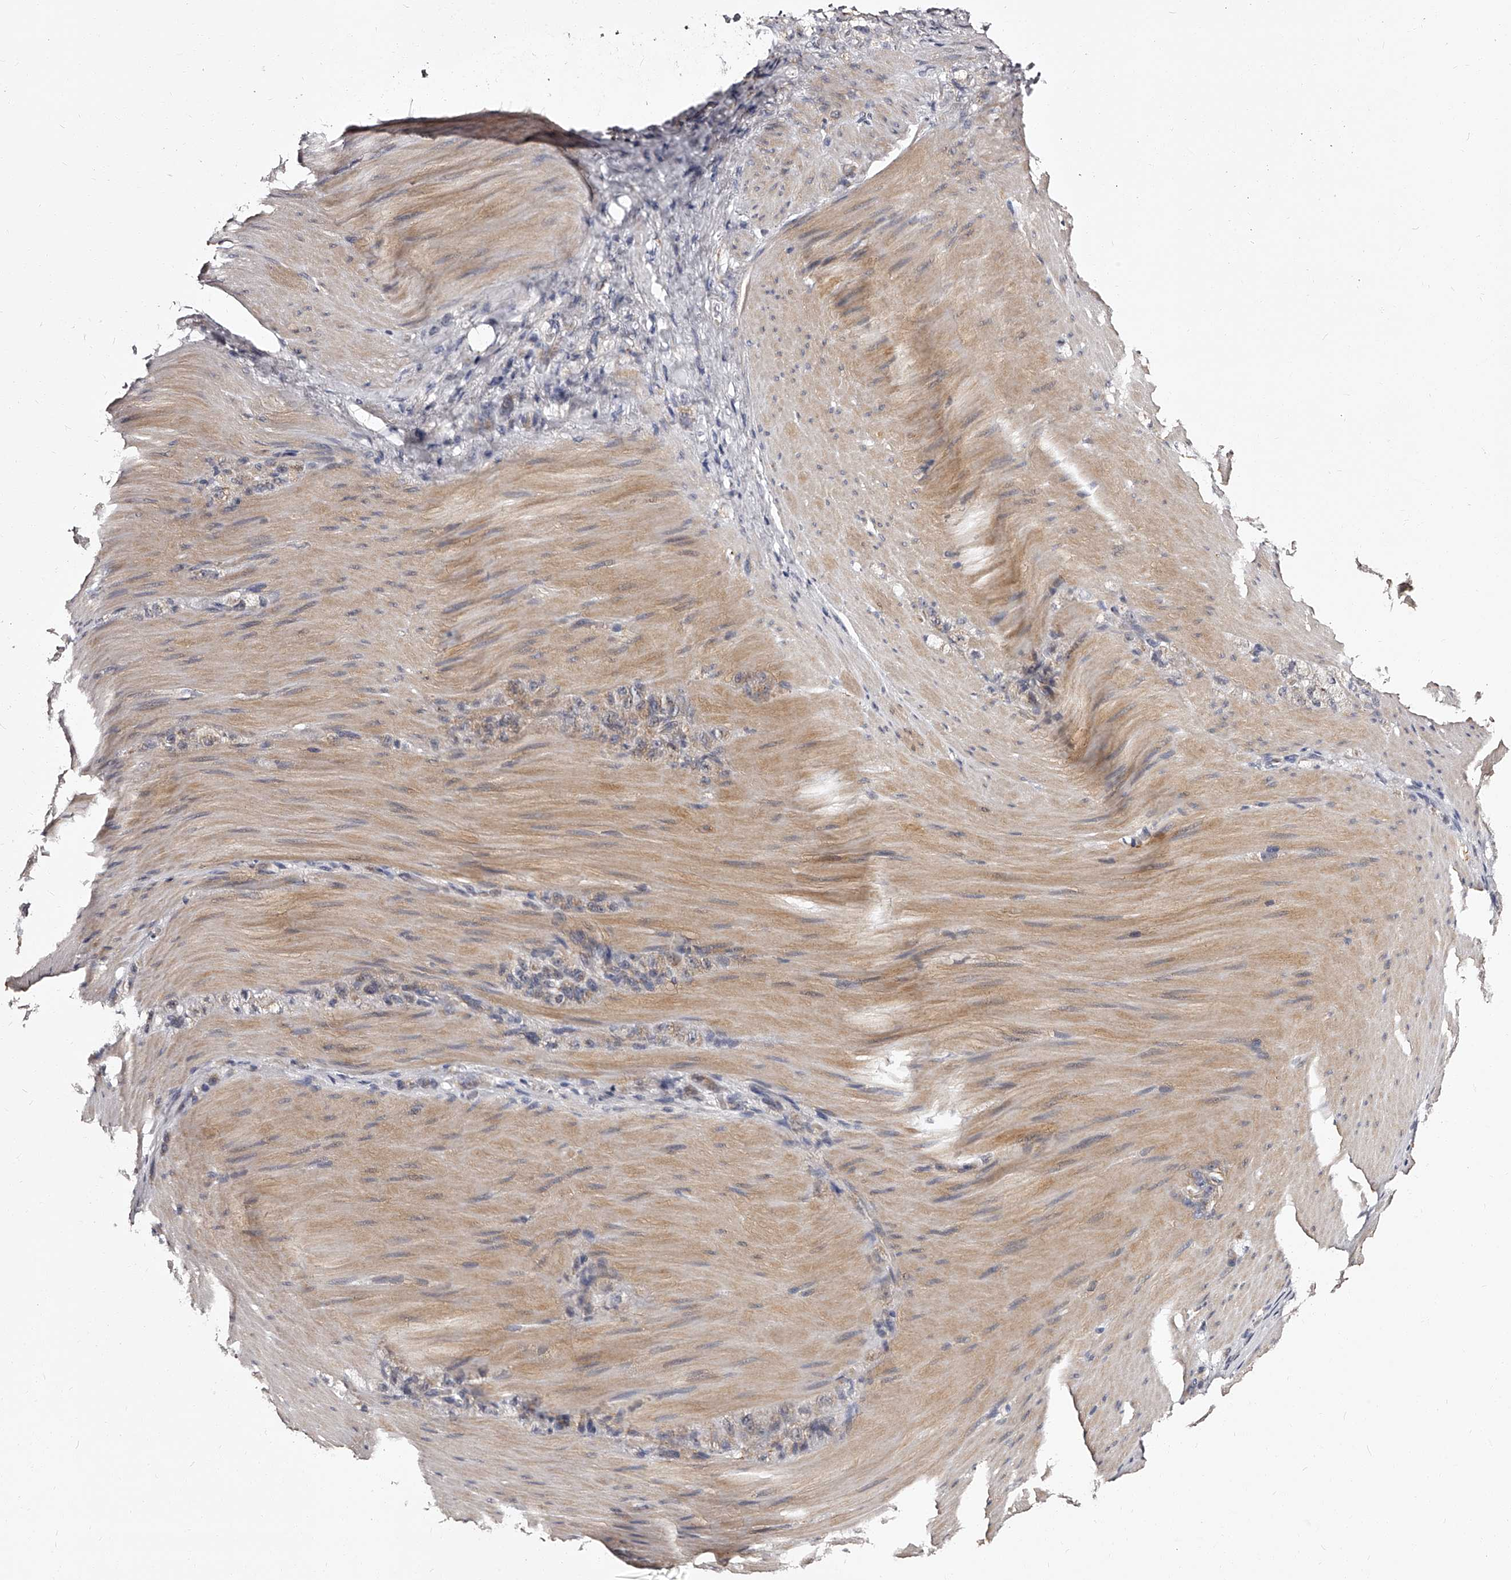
{"staining": {"intensity": "weak", "quantity": "<25%", "location": "cytoplasmic/membranous"}, "tissue": "stomach cancer", "cell_type": "Tumor cells", "image_type": "cancer", "snomed": [{"axis": "morphology", "description": "Normal tissue, NOS"}, {"axis": "morphology", "description": "Adenocarcinoma, NOS"}, {"axis": "topography", "description": "Stomach"}], "caption": "Immunohistochemical staining of stomach cancer (adenocarcinoma) exhibits no significant staining in tumor cells.", "gene": "RSC1A1", "patient": {"sex": "male", "age": 82}}